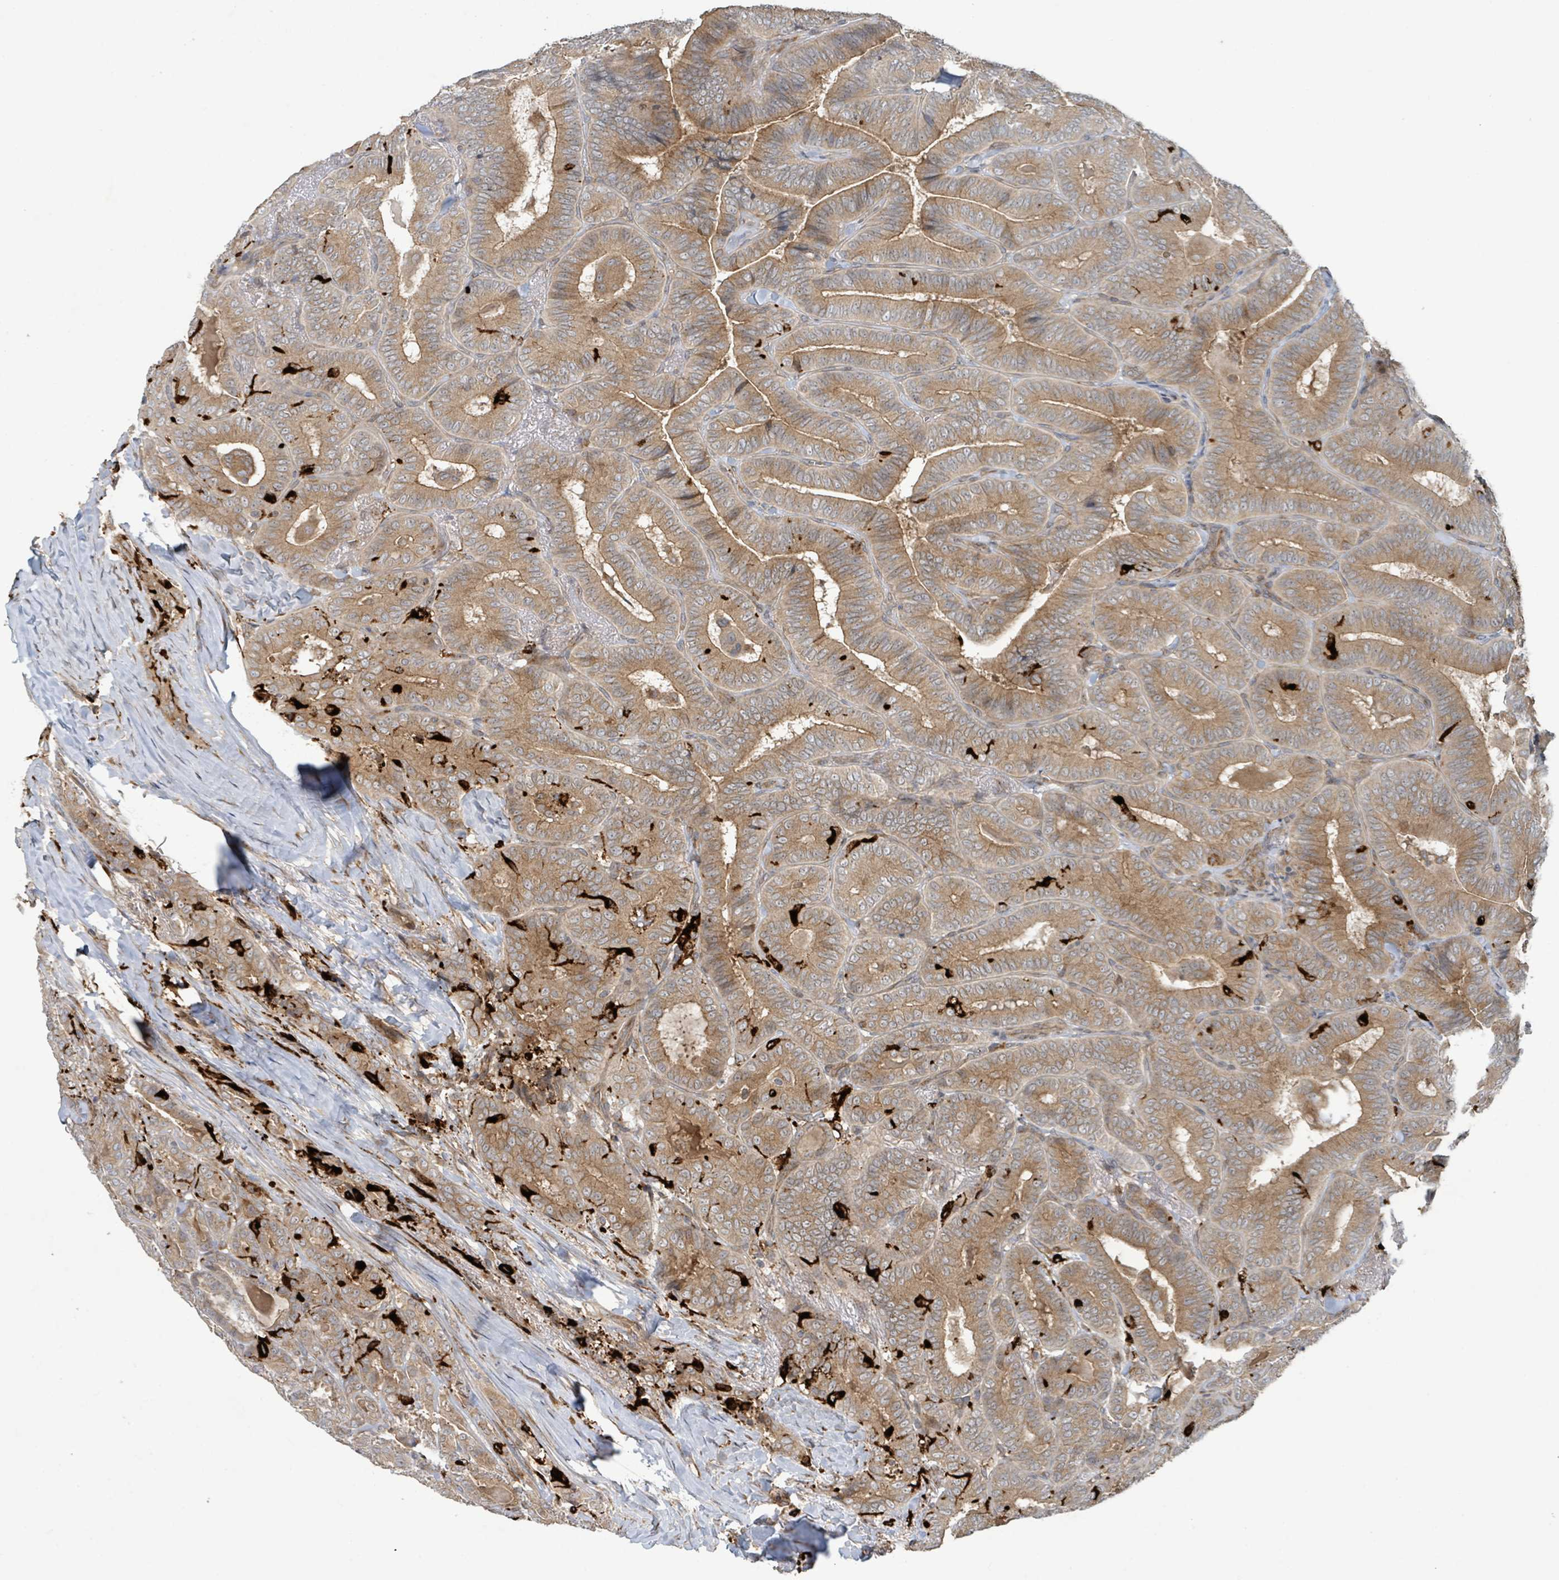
{"staining": {"intensity": "moderate", "quantity": ">75%", "location": "cytoplasmic/membranous"}, "tissue": "thyroid cancer", "cell_type": "Tumor cells", "image_type": "cancer", "snomed": [{"axis": "morphology", "description": "Papillary adenocarcinoma, NOS"}, {"axis": "topography", "description": "Thyroid gland"}], "caption": "This image reveals thyroid cancer stained with immunohistochemistry (IHC) to label a protein in brown. The cytoplasmic/membranous of tumor cells show moderate positivity for the protein. Nuclei are counter-stained blue.", "gene": "OR51E1", "patient": {"sex": "male", "age": 61}}